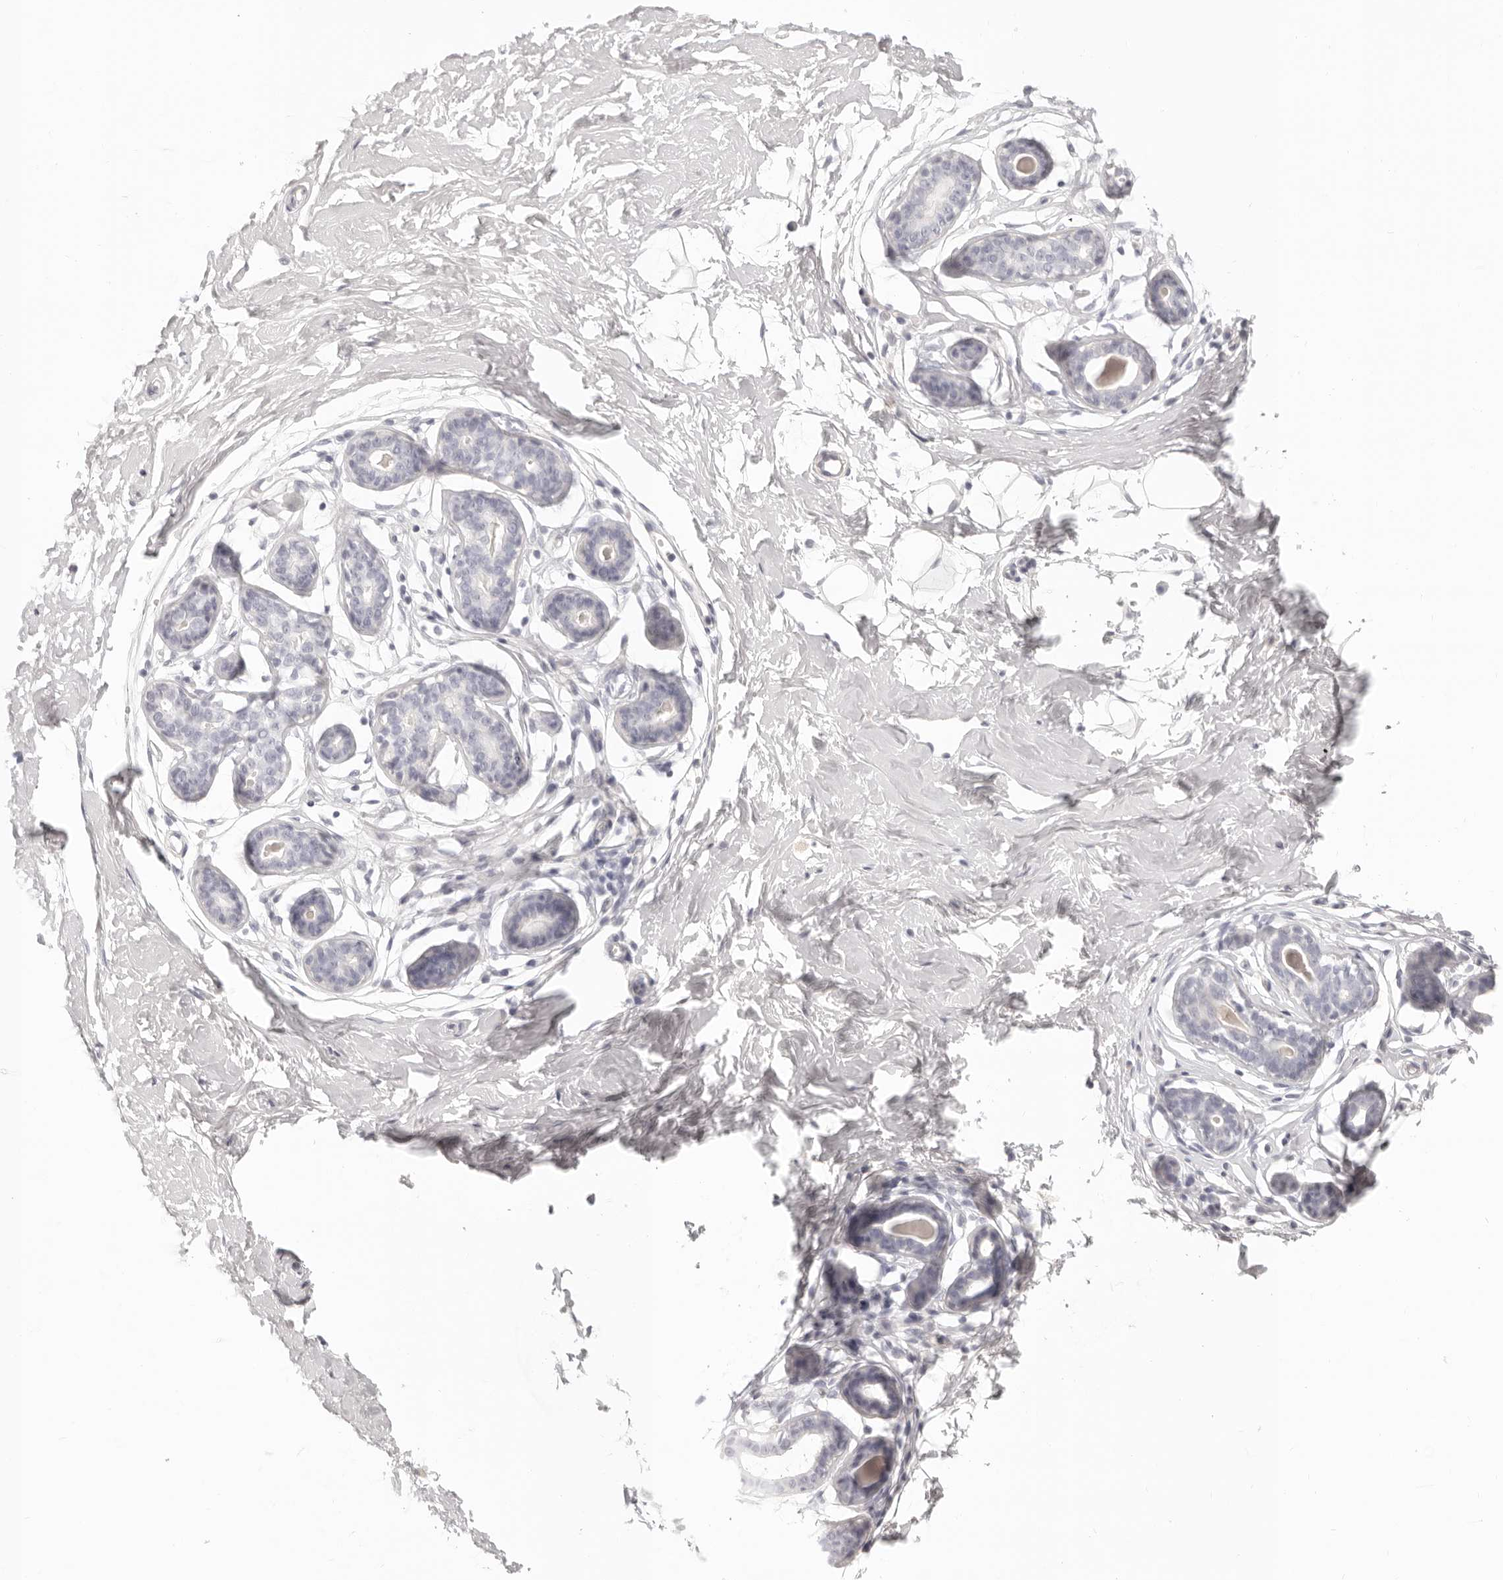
{"staining": {"intensity": "negative", "quantity": "none", "location": "none"}, "tissue": "breast", "cell_type": "Adipocytes", "image_type": "normal", "snomed": [{"axis": "morphology", "description": "Normal tissue, NOS"}, {"axis": "morphology", "description": "Adenoma, NOS"}, {"axis": "topography", "description": "Breast"}], "caption": "The photomicrograph demonstrates no significant staining in adipocytes of breast.", "gene": "FABP1", "patient": {"sex": "female", "age": 23}}